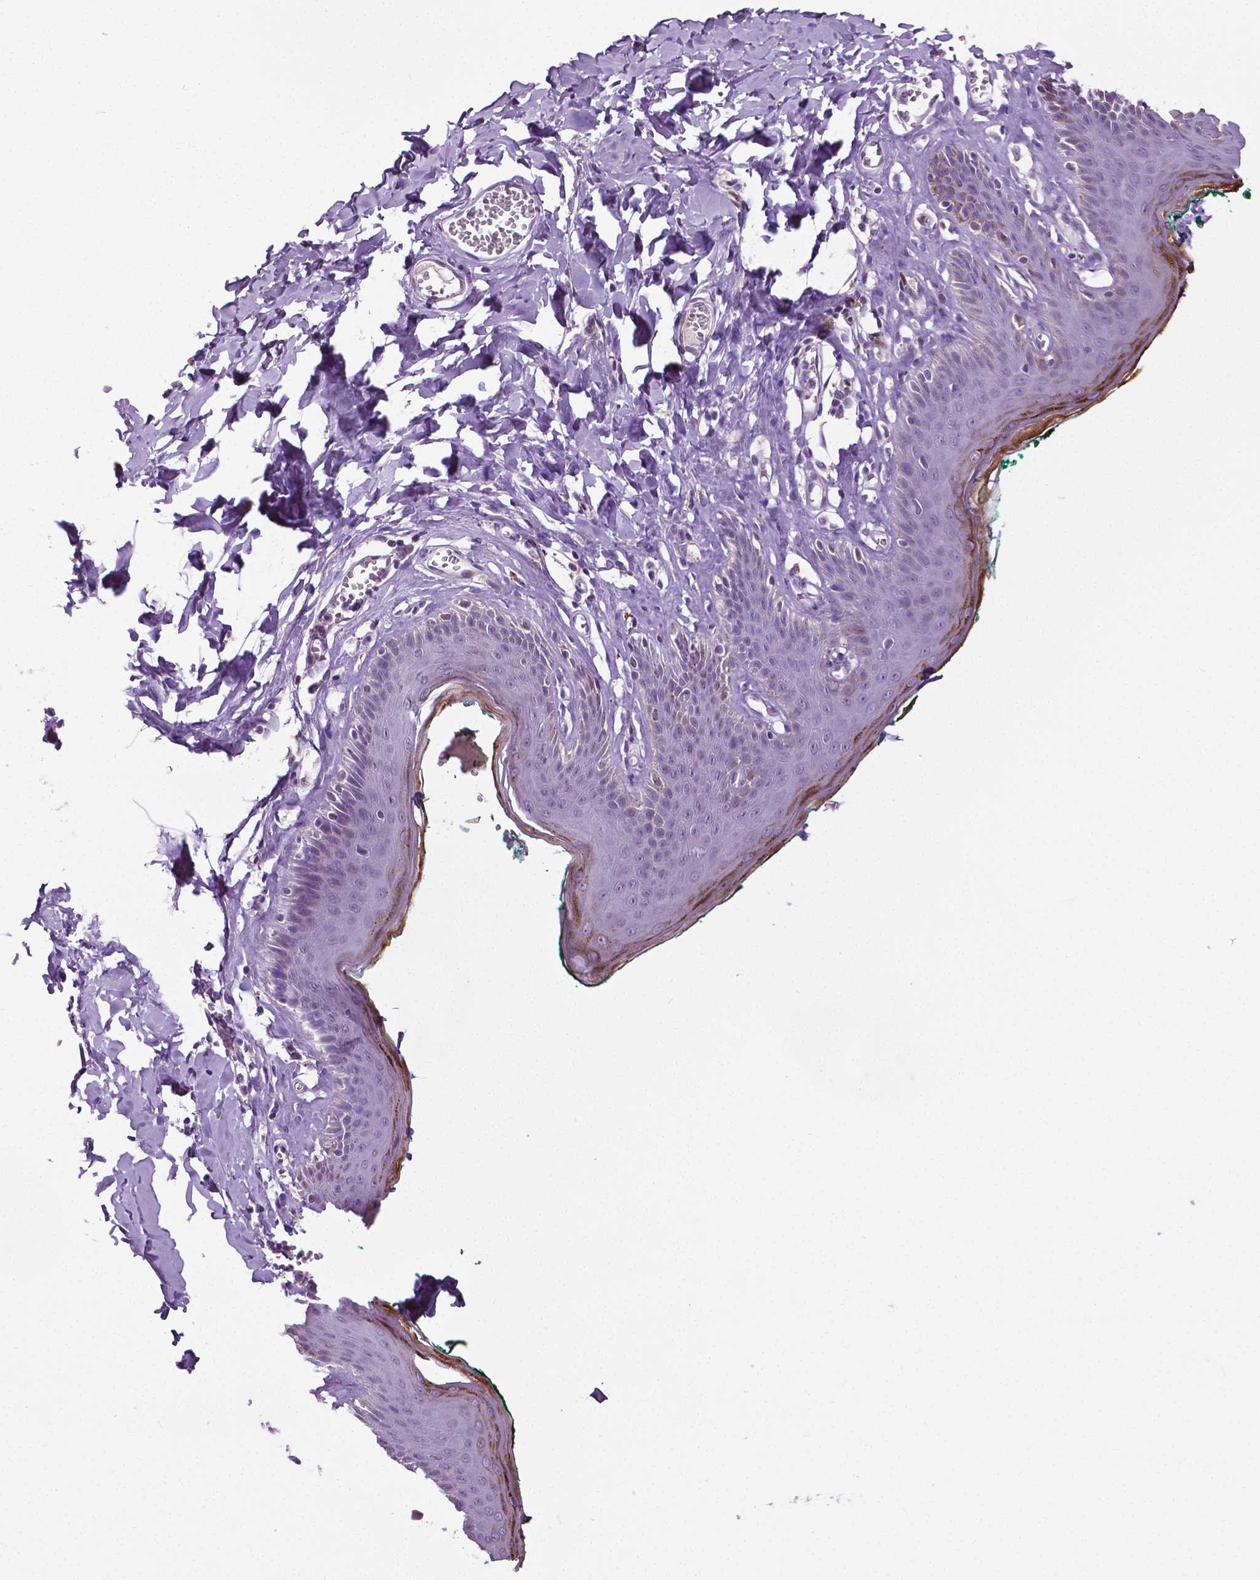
{"staining": {"intensity": "strong", "quantity": "<25%", "location": "cytoplasmic/membranous"}, "tissue": "skin", "cell_type": "Epidermal cells", "image_type": "normal", "snomed": [{"axis": "morphology", "description": "Normal tissue, NOS"}, {"axis": "topography", "description": "Vulva"}, {"axis": "topography", "description": "Peripheral nerve tissue"}], "caption": "This photomicrograph reveals immunohistochemistry (IHC) staining of normal human skin, with medium strong cytoplasmic/membranous staining in about <25% of epidermal cells.", "gene": "PTGER3", "patient": {"sex": "female", "age": 66}}